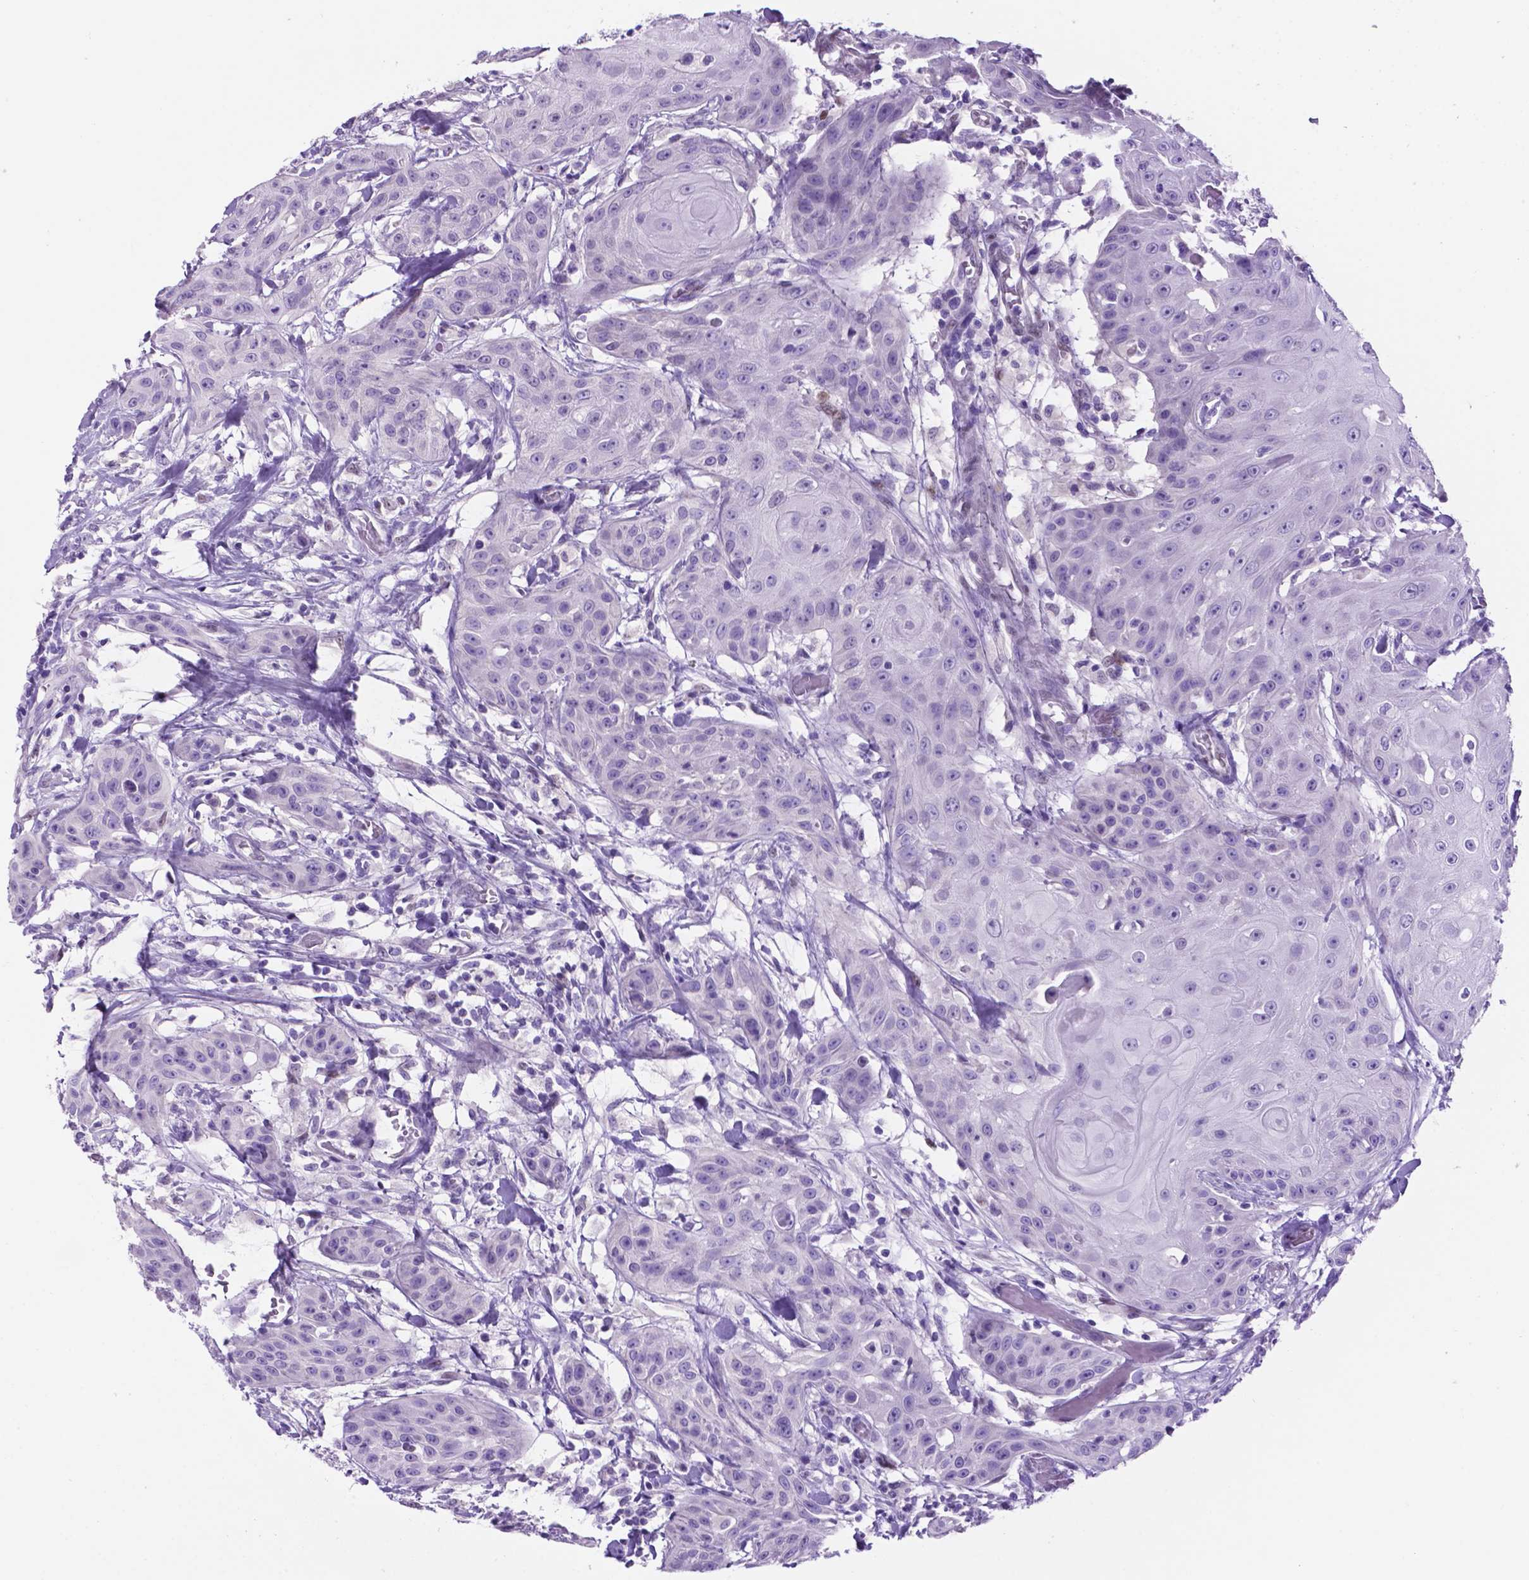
{"staining": {"intensity": "negative", "quantity": "none", "location": "none"}, "tissue": "head and neck cancer", "cell_type": "Tumor cells", "image_type": "cancer", "snomed": [{"axis": "morphology", "description": "Squamous cell carcinoma, NOS"}, {"axis": "topography", "description": "Oral tissue"}, {"axis": "topography", "description": "Head-Neck"}], "caption": "Immunohistochemical staining of squamous cell carcinoma (head and neck) shows no significant positivity in tumor cells.", "gene": "TMEM210", "patient": {"sex": "female", "age": 55}}